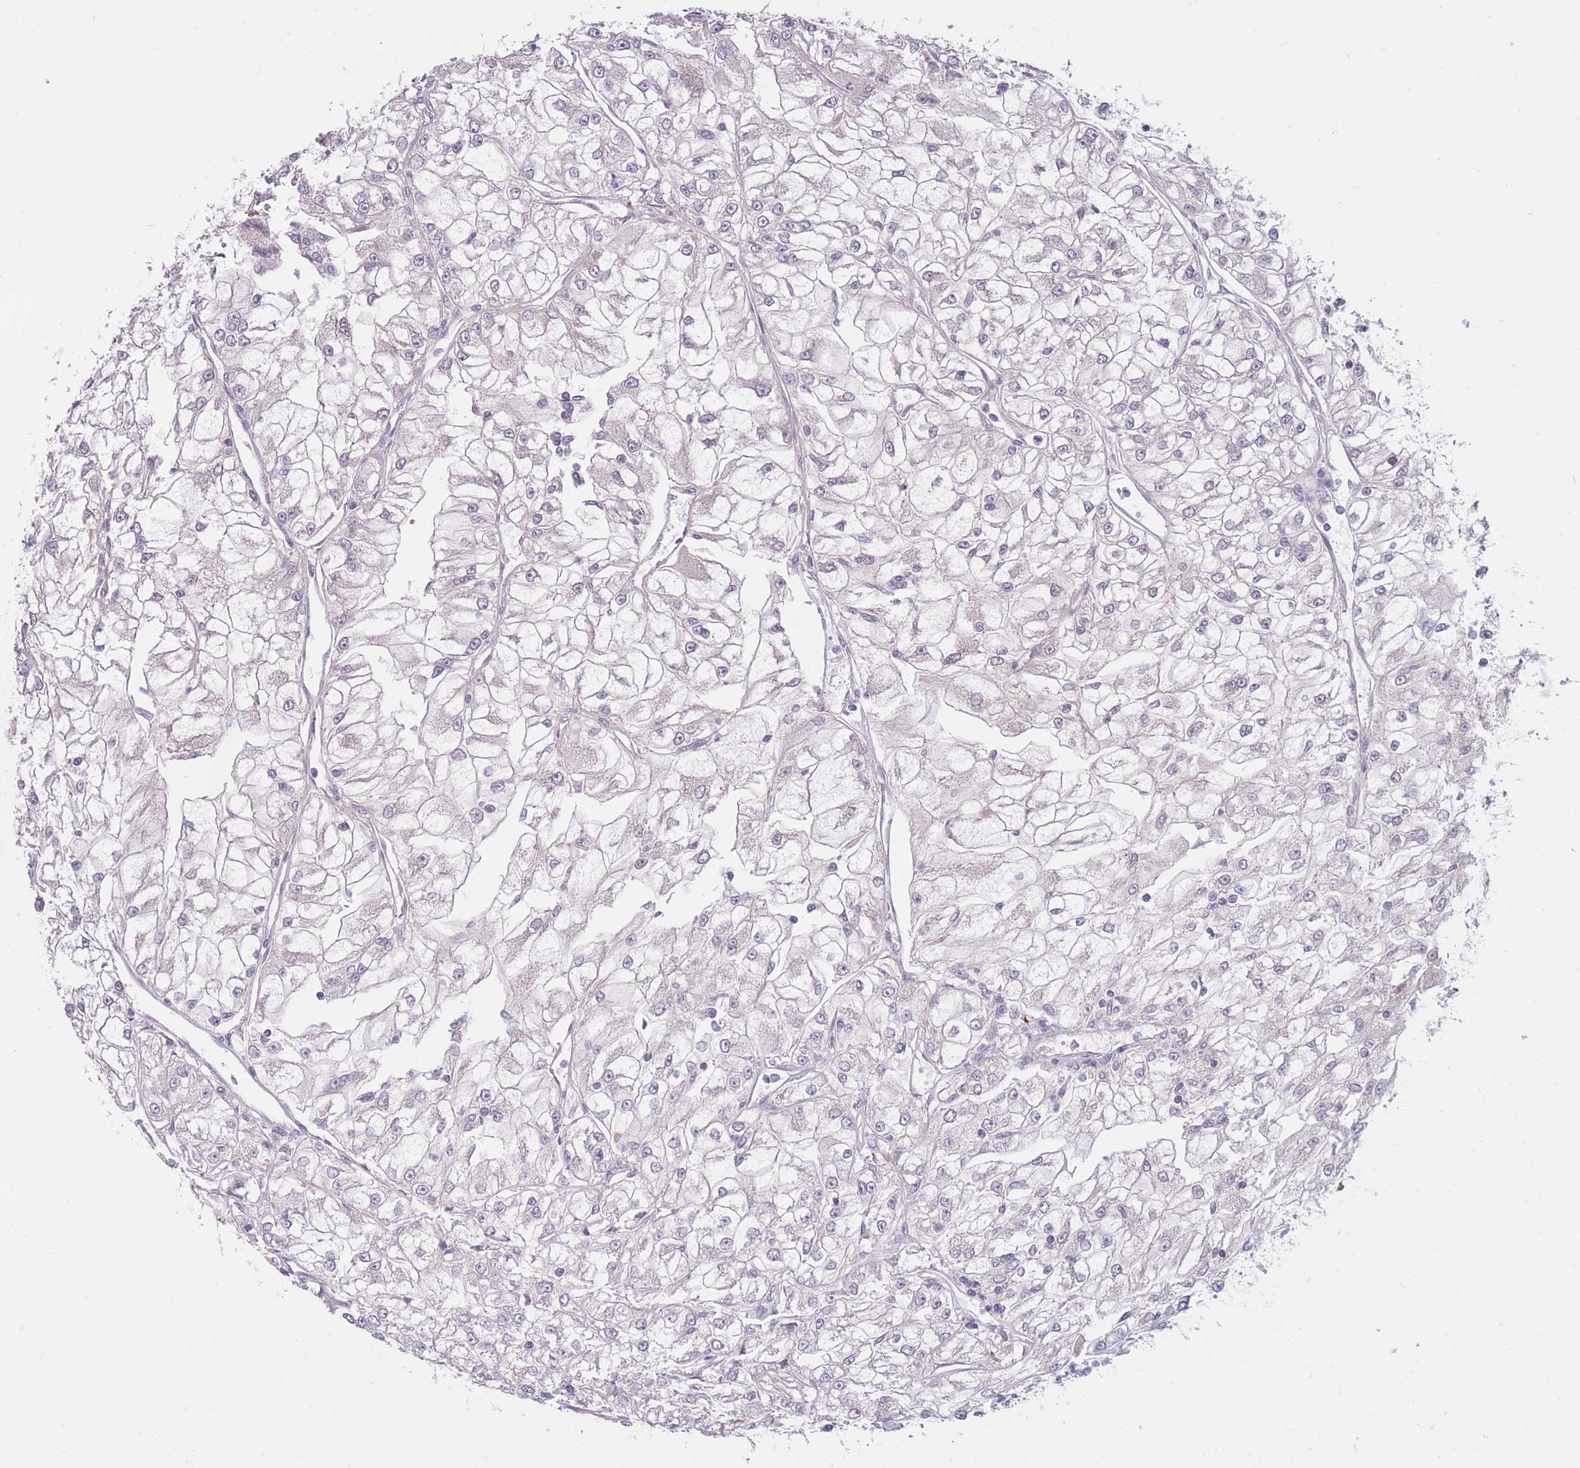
{"staining": {"intensity": "negative", "quantity": "none", "location": "none"}, "tissue": "renal cancer", "cell_type": "Tumor cells", "image_type": "cancer", "snomed": [{"axis": "morphology", "description": "Adenocarcinoma, NOS"}, {"axis": "topography", "description": "Kidney"}], "caption": "High power microscopy image of an immunohistochemistry micrograph of adenocarcinoma (renal), revealing no significant expression in tumor cells.", "gene": "CCNQ", "patient": {"sex": "female", "age": 72}}